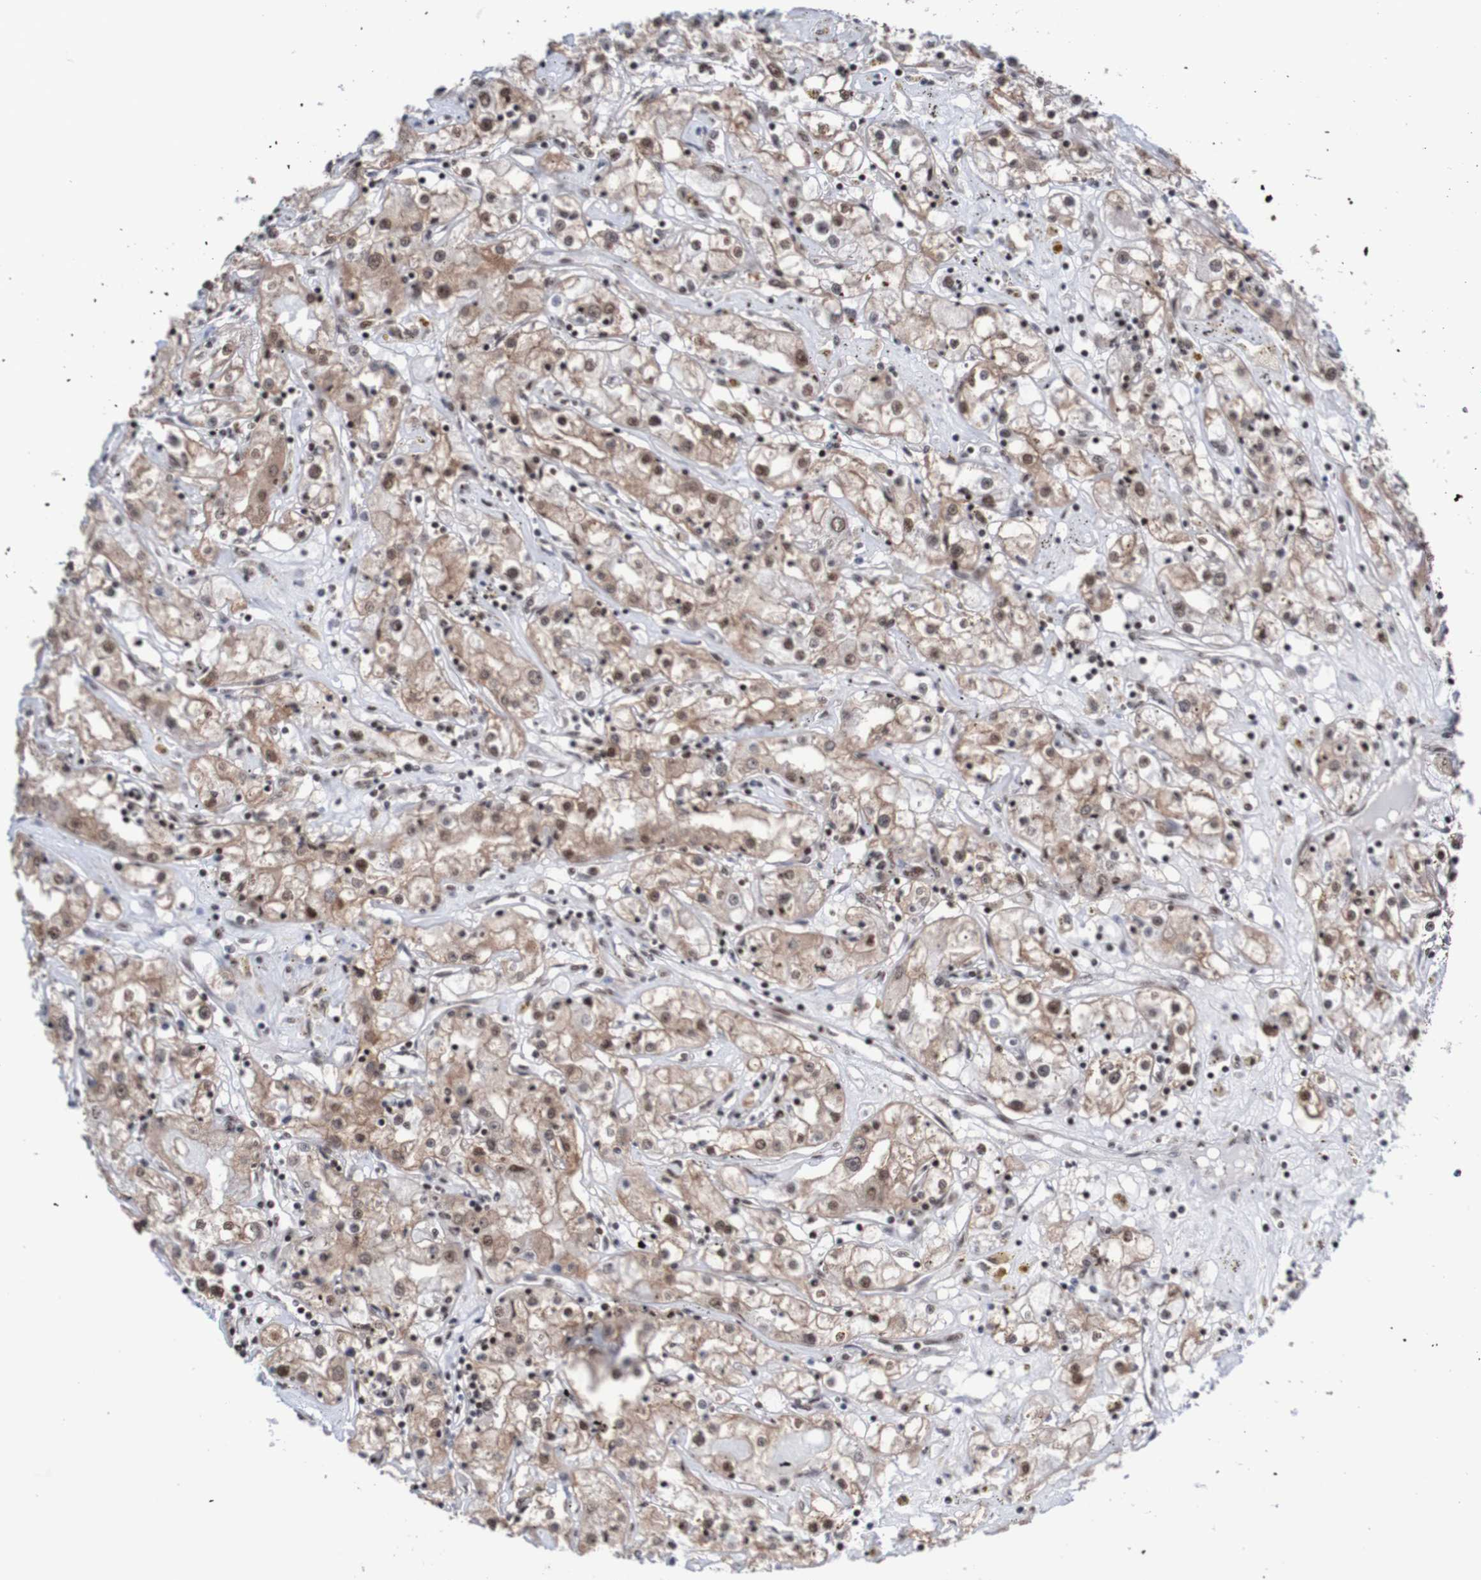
{"staining": {"intensity": "weak", "quantity": "25%-75%", "location": "cytoplasmic/membranous,nuclear"}, "tissue": "renal cancer", "cell_type": "Tumor cells", "image_type": "cancer", "snomed": [{"axis": "morphology", "description": "Adenocarcinoma, NOS"}, {"axis": "topography", "description": "Kidney"}], "caption": "About 25%-75% of tumor cells in renal cancer exhibit weak cytoplasmic/membranous and nuclear protein staining as visualized by brown immunohistochemical staining.", "gene": "CDC5L", "patient": {"sex": "male", "age": 56}}